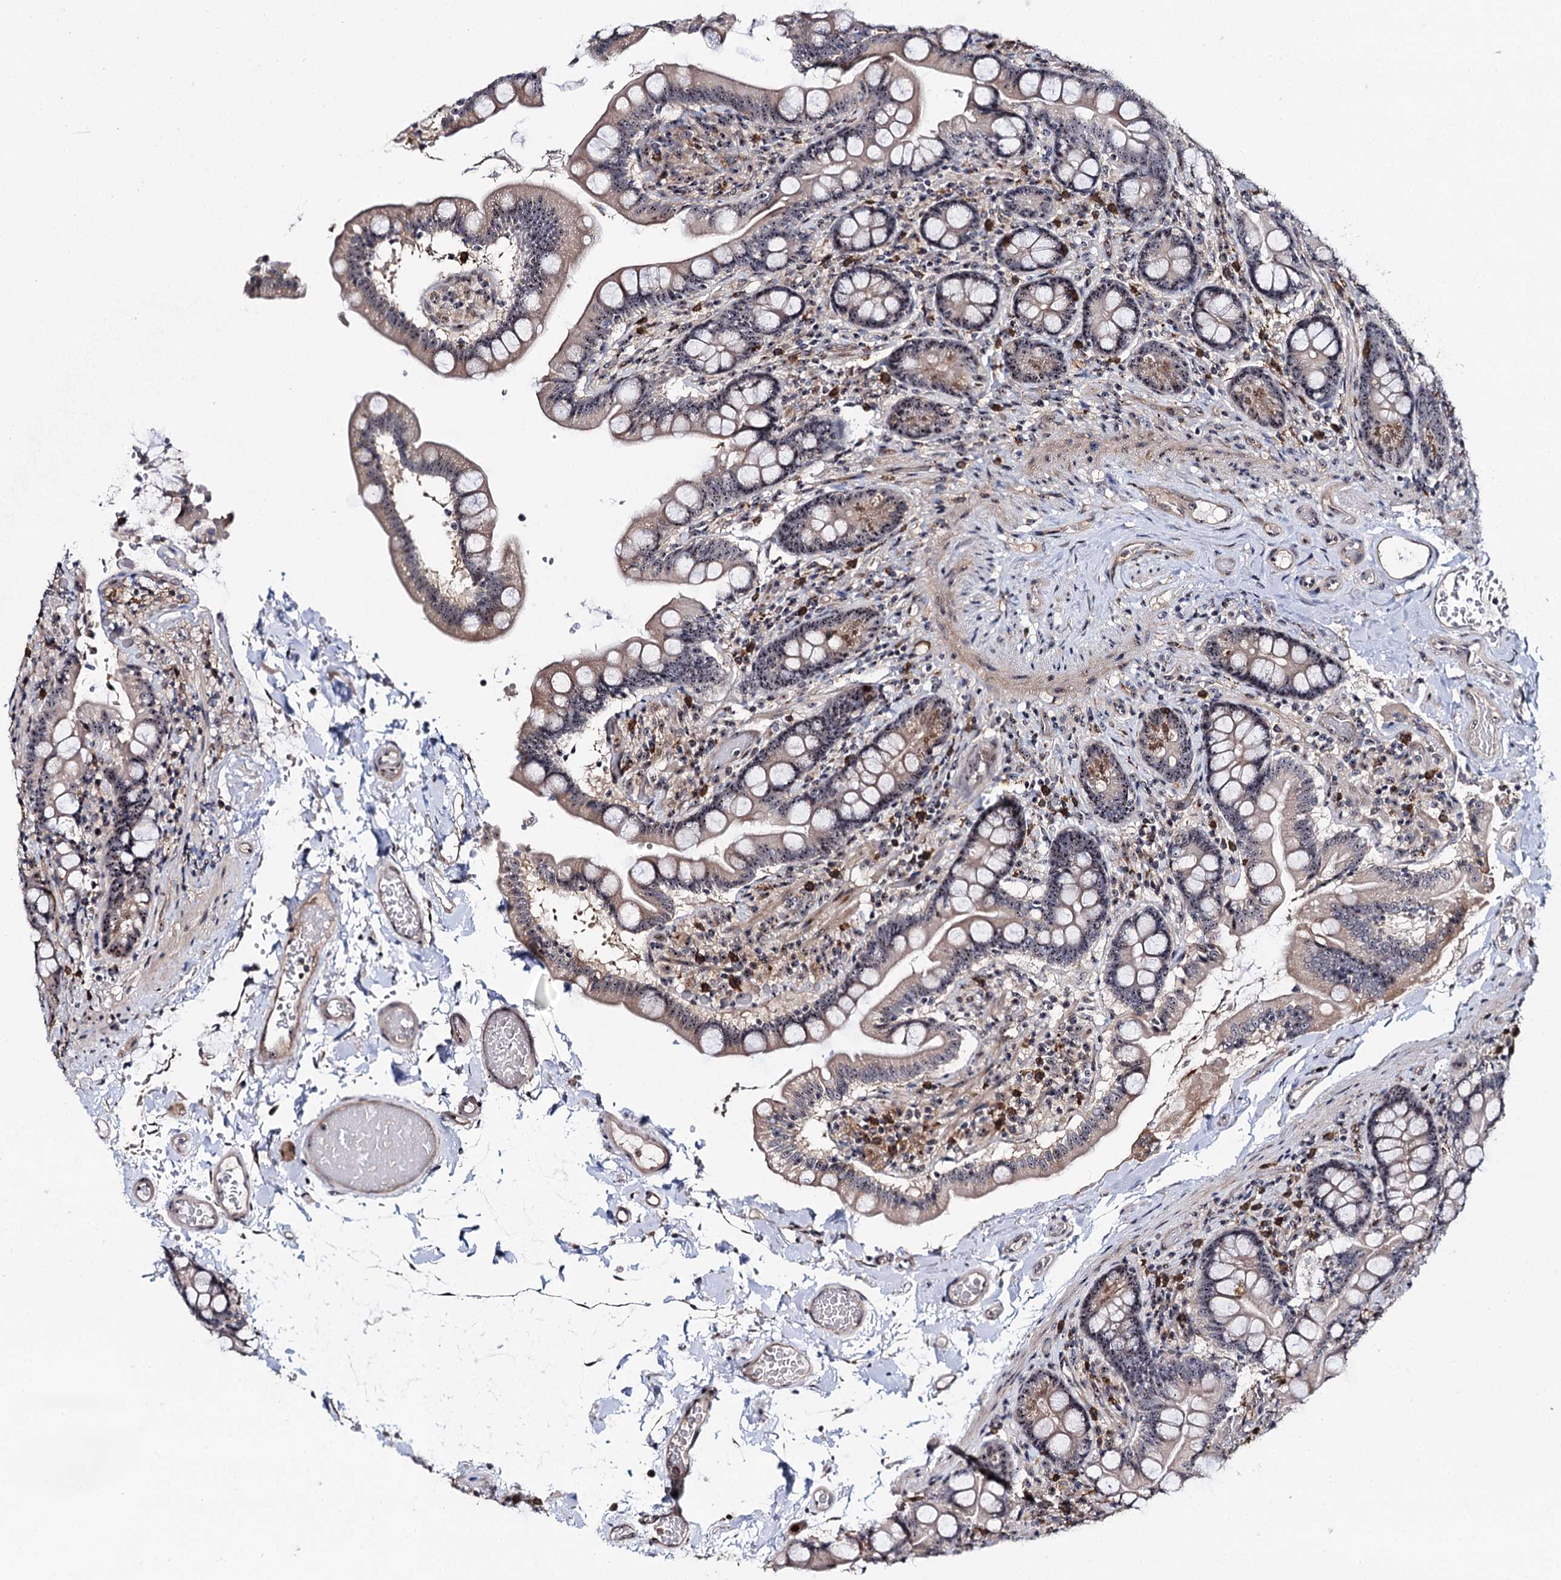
{"staining": {"intensity": "moderate", "quantity": "25%-75%", "location": "nuclear"}, "tissue": "small intestine", "cell_type": "Glandular cells", "image_type": "normal", "snomed": [{"axis": "morphology", "description": "Normal tissue, NOS"}, {"axis": "topography", "description": "Small intestine"}], "caption": "The micrograph demonstrates a brown stain indicating the presence of a protein in the nuclear of glandular cells in small intestine. (DAB (3,3'-diaminobenzidine) IHC with brightfield microscopy, high magnification).", "gene": "SUPT20H", "patient": {"sex": "female", "age": 64}}